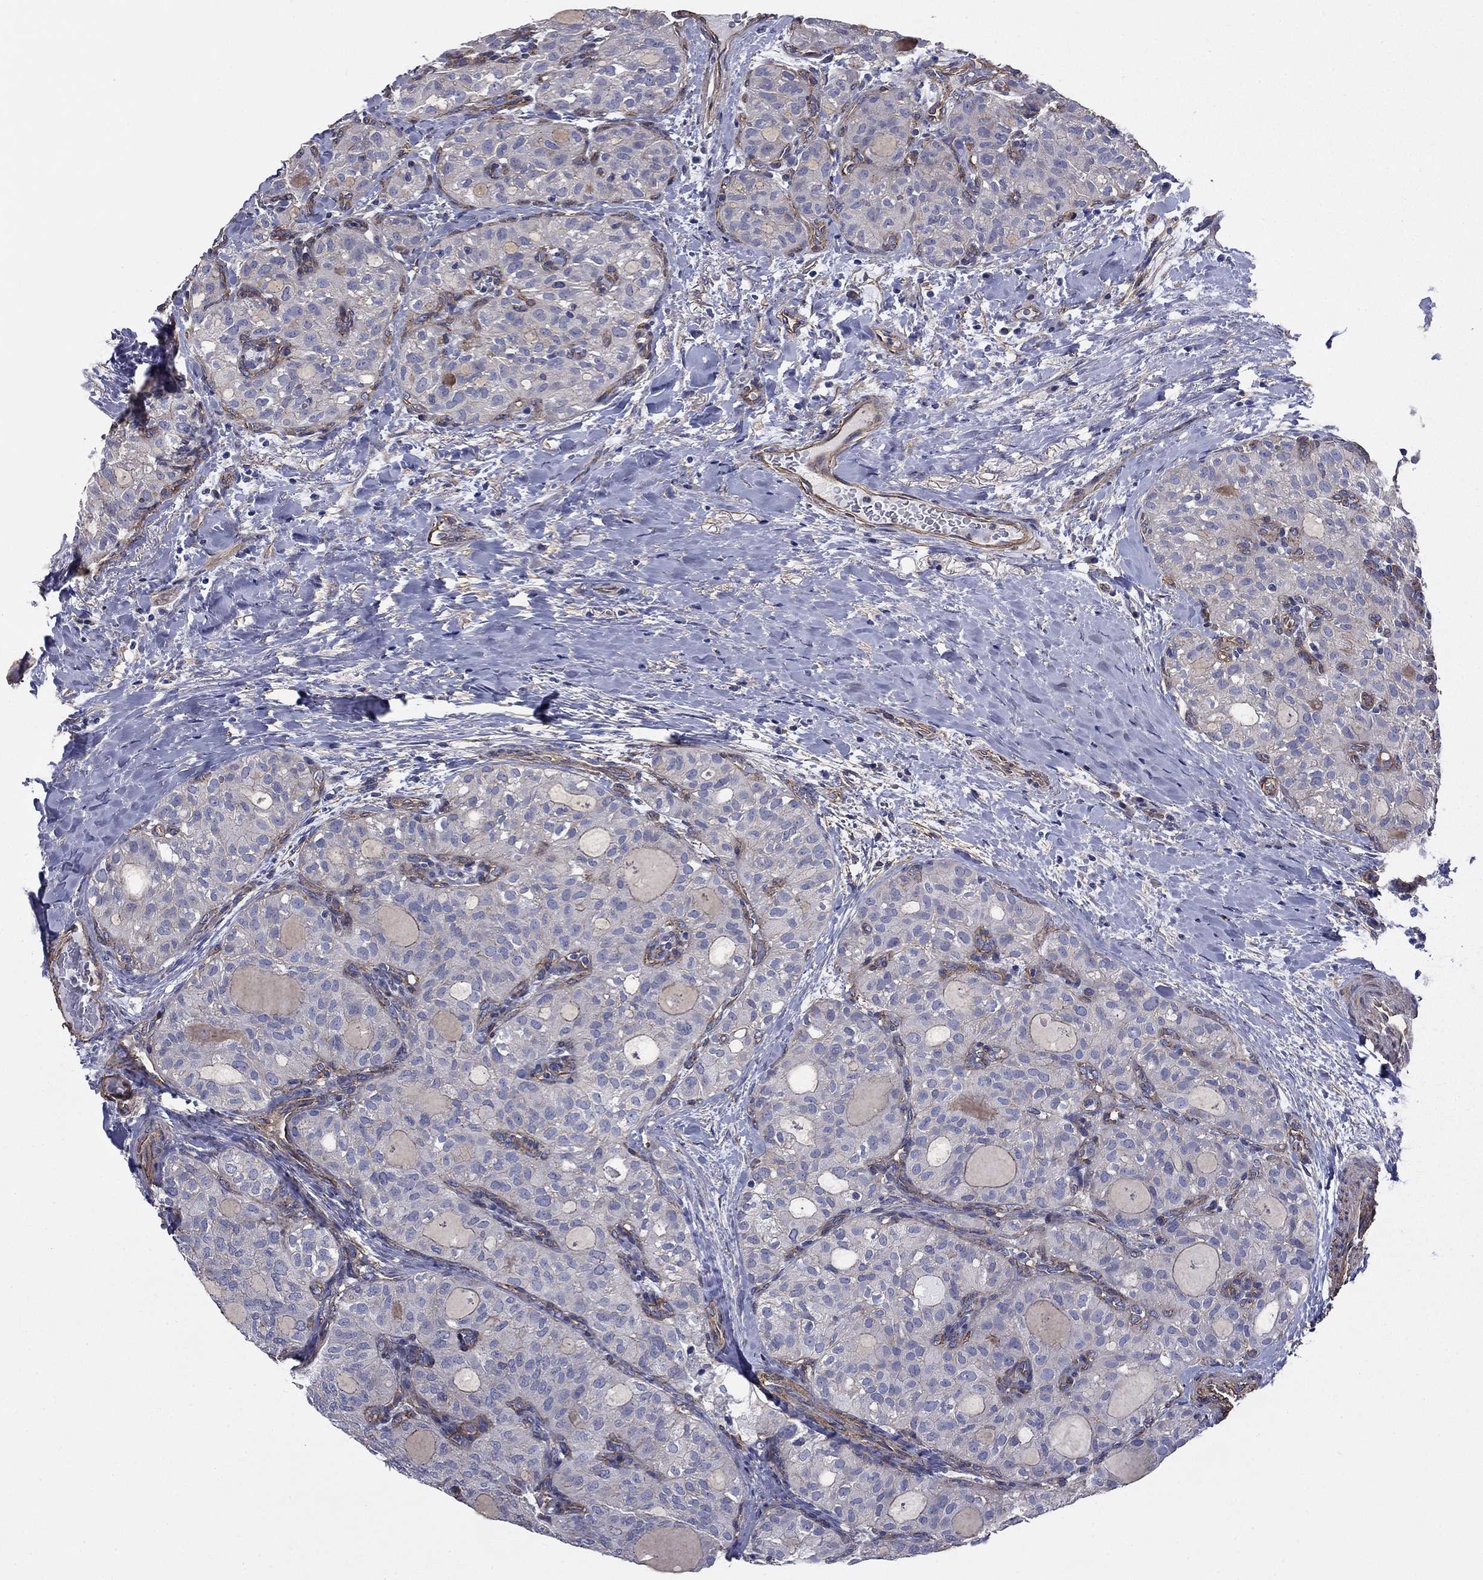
{"staining": {"intensity": "negative", "quantity": "none", "location": "none"}, "tissue": "thyroid cancer", "cell_type": "Tumor cells", "image_type": "cancer", "snomed": [{"axis": "morphology", "description": "Follicular adenoma carcinoma, NOS"}, {"axis": "topography", "description": "Thyroid gland"}], "caption": "Tumor cells show no significant protein positivity in follicular adenoma carcinoma (thyroid).", "gene": "TCHH", "patient": {"sex": "male", "age": 75}}